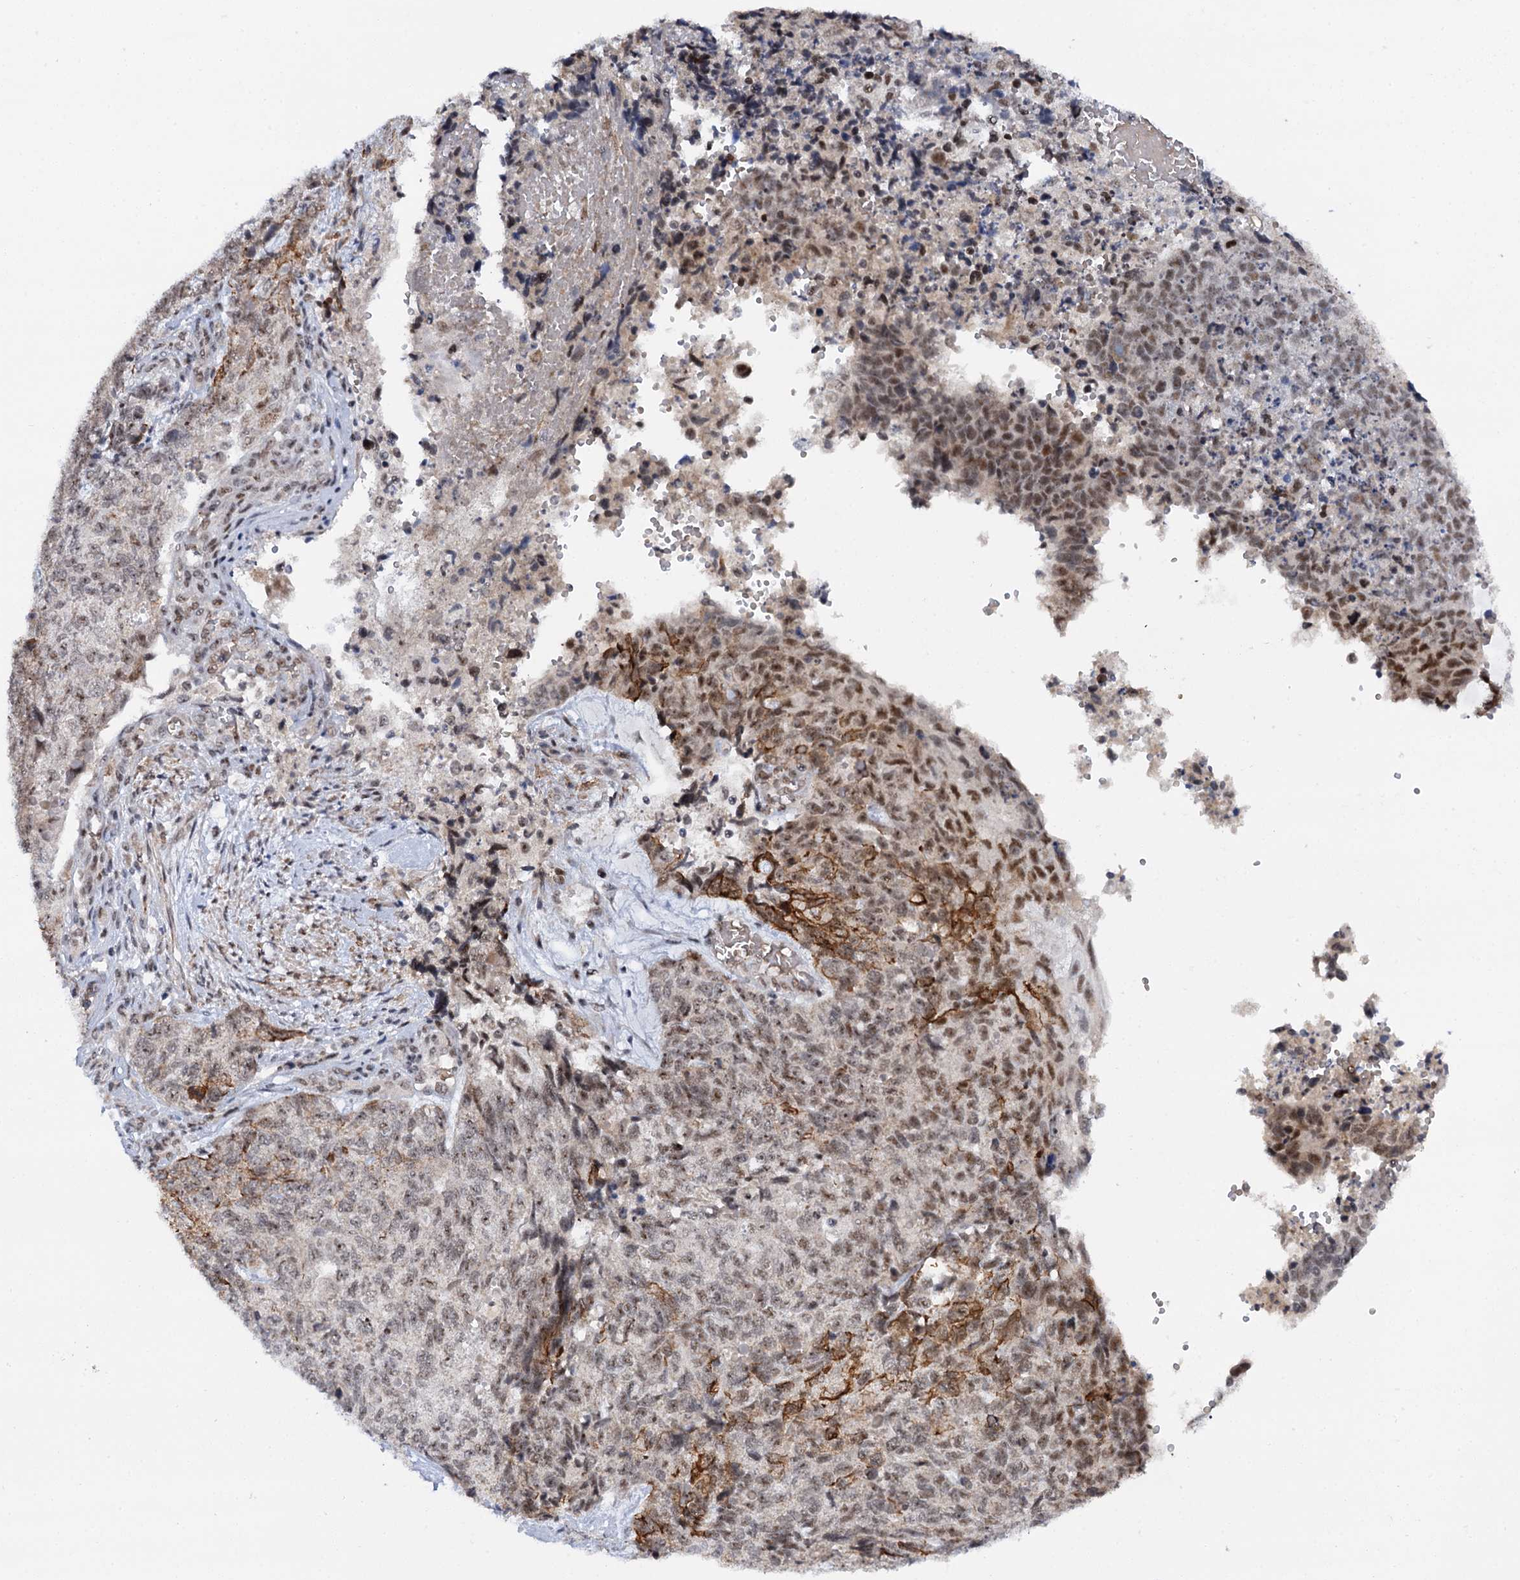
{"staining": {"intensity": "moderate", "quantity": "25%-75%", "location": "cytoplasmic/membranous,nuclear"}, "tissue": "cervical cancer", "cell_type": "Tumor cells", "image_type": "cancer", "snomed": [{"axis": "morphology", "description": "Squamous cell carcinoma, NOS"}, {"axis": "topography", "description": "Cervix"}], "caption": "The photomicrograph reveals a brown stain indicating the presence of a protein in the cytoplasmic/membranous and nuclear of tumor cells in cervical cancer.", "gene": "BUD13", "patient": {"sex": "female", "age": 63}}